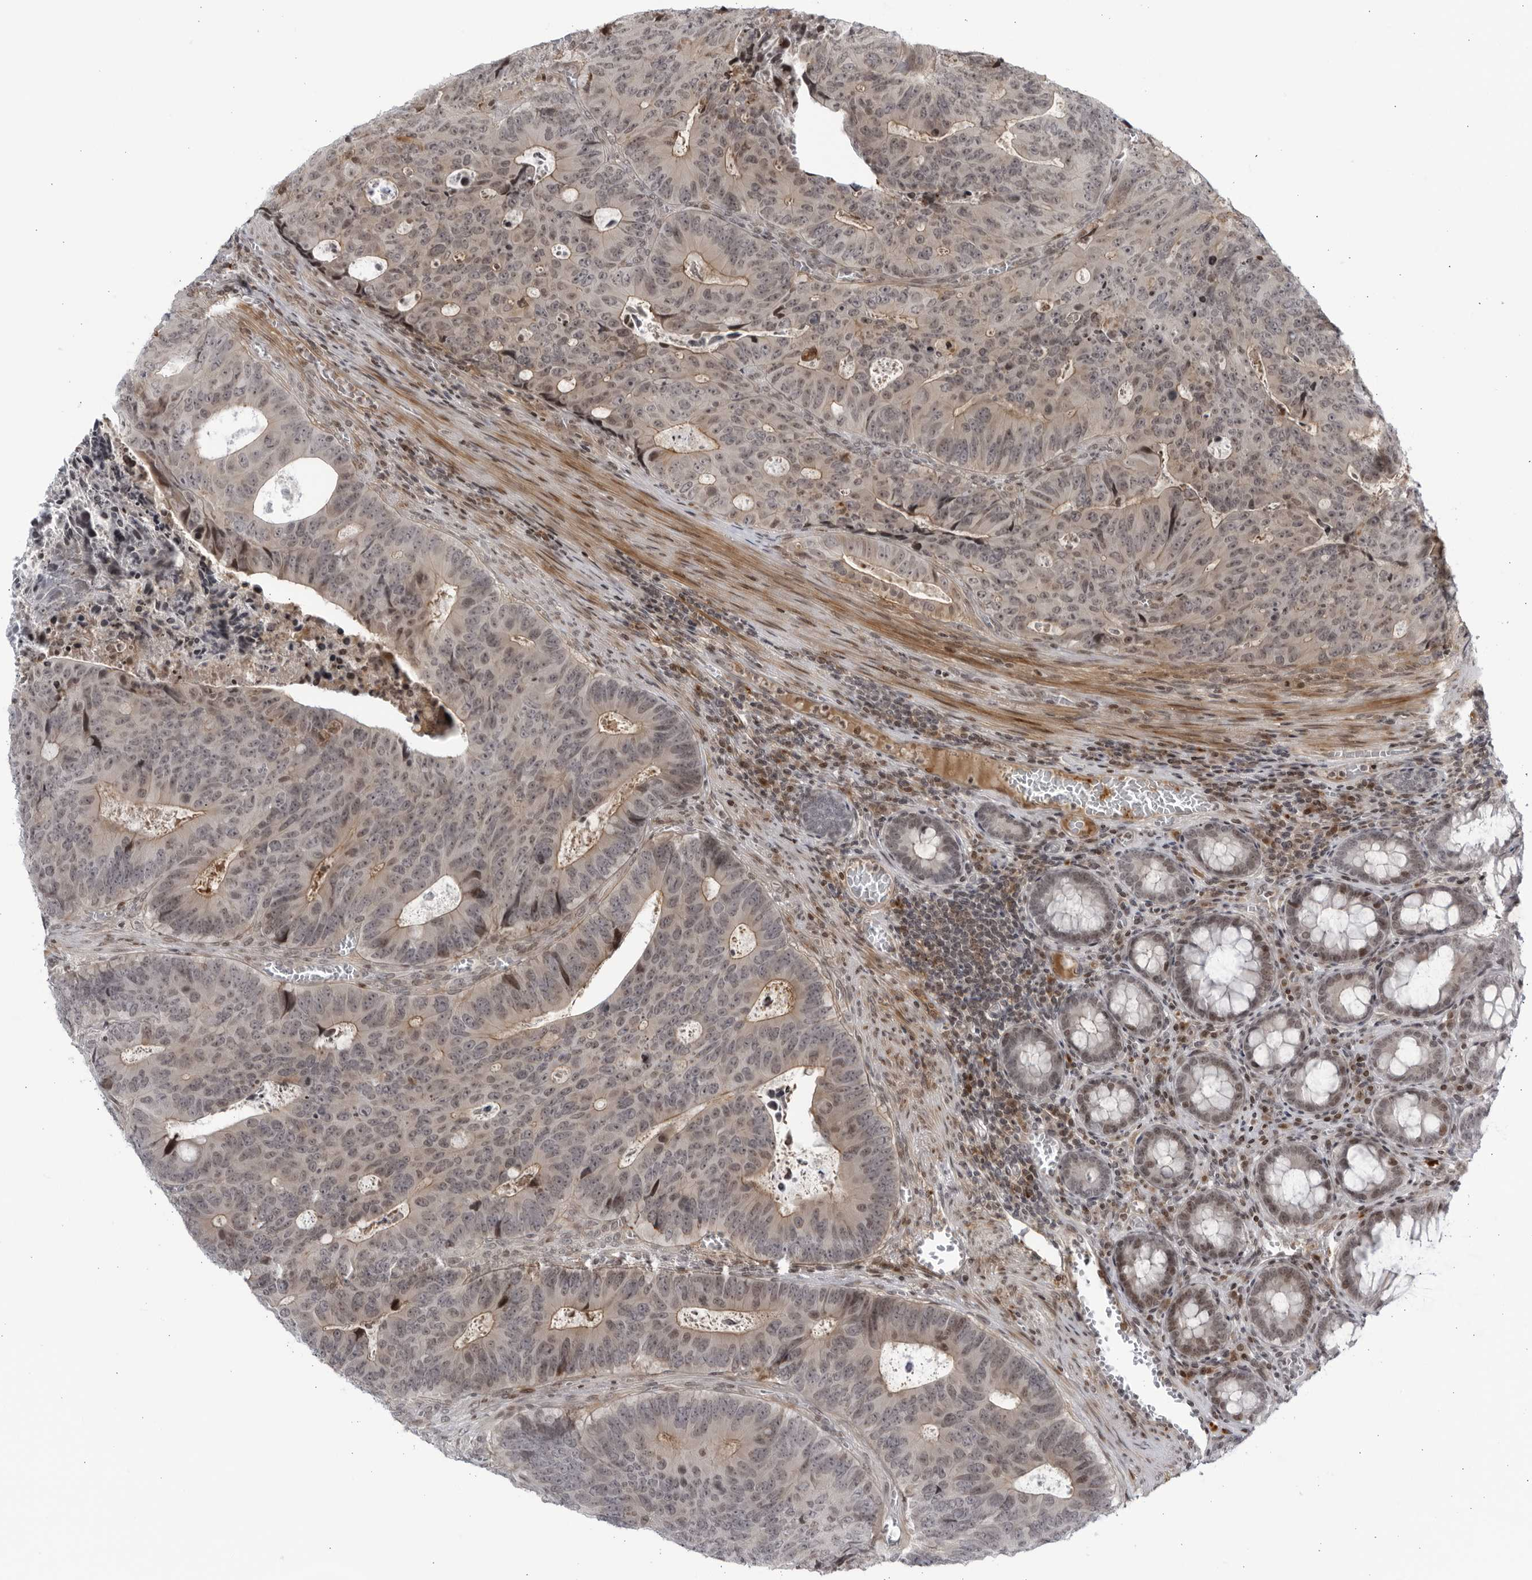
{"staining": {"intensity": "weak", "quantity": ">75%", "location": "cytoplasmic/membranous,nuclear"}, "tissue": "colorectal cancer", "cell_type": "Tumor cells", "image_type": "cancer", "snomed": [{"axis": "morphology", "description": "Adenocarcinoma, NOS"}, {"axis": "topography", "description": "Colon"}], "caption": "Adenocarcinoma (colorectal) stained for a protein shows weak cytoplasmic/membranous and nuclear positivity in tumor cells. The staining was performed using DAB, with brown indicating positive protein expression. Nuclei are stained blue with hematoxylin.", "gene": "DTL", "patient": {"sex": "male", "age": 87}}